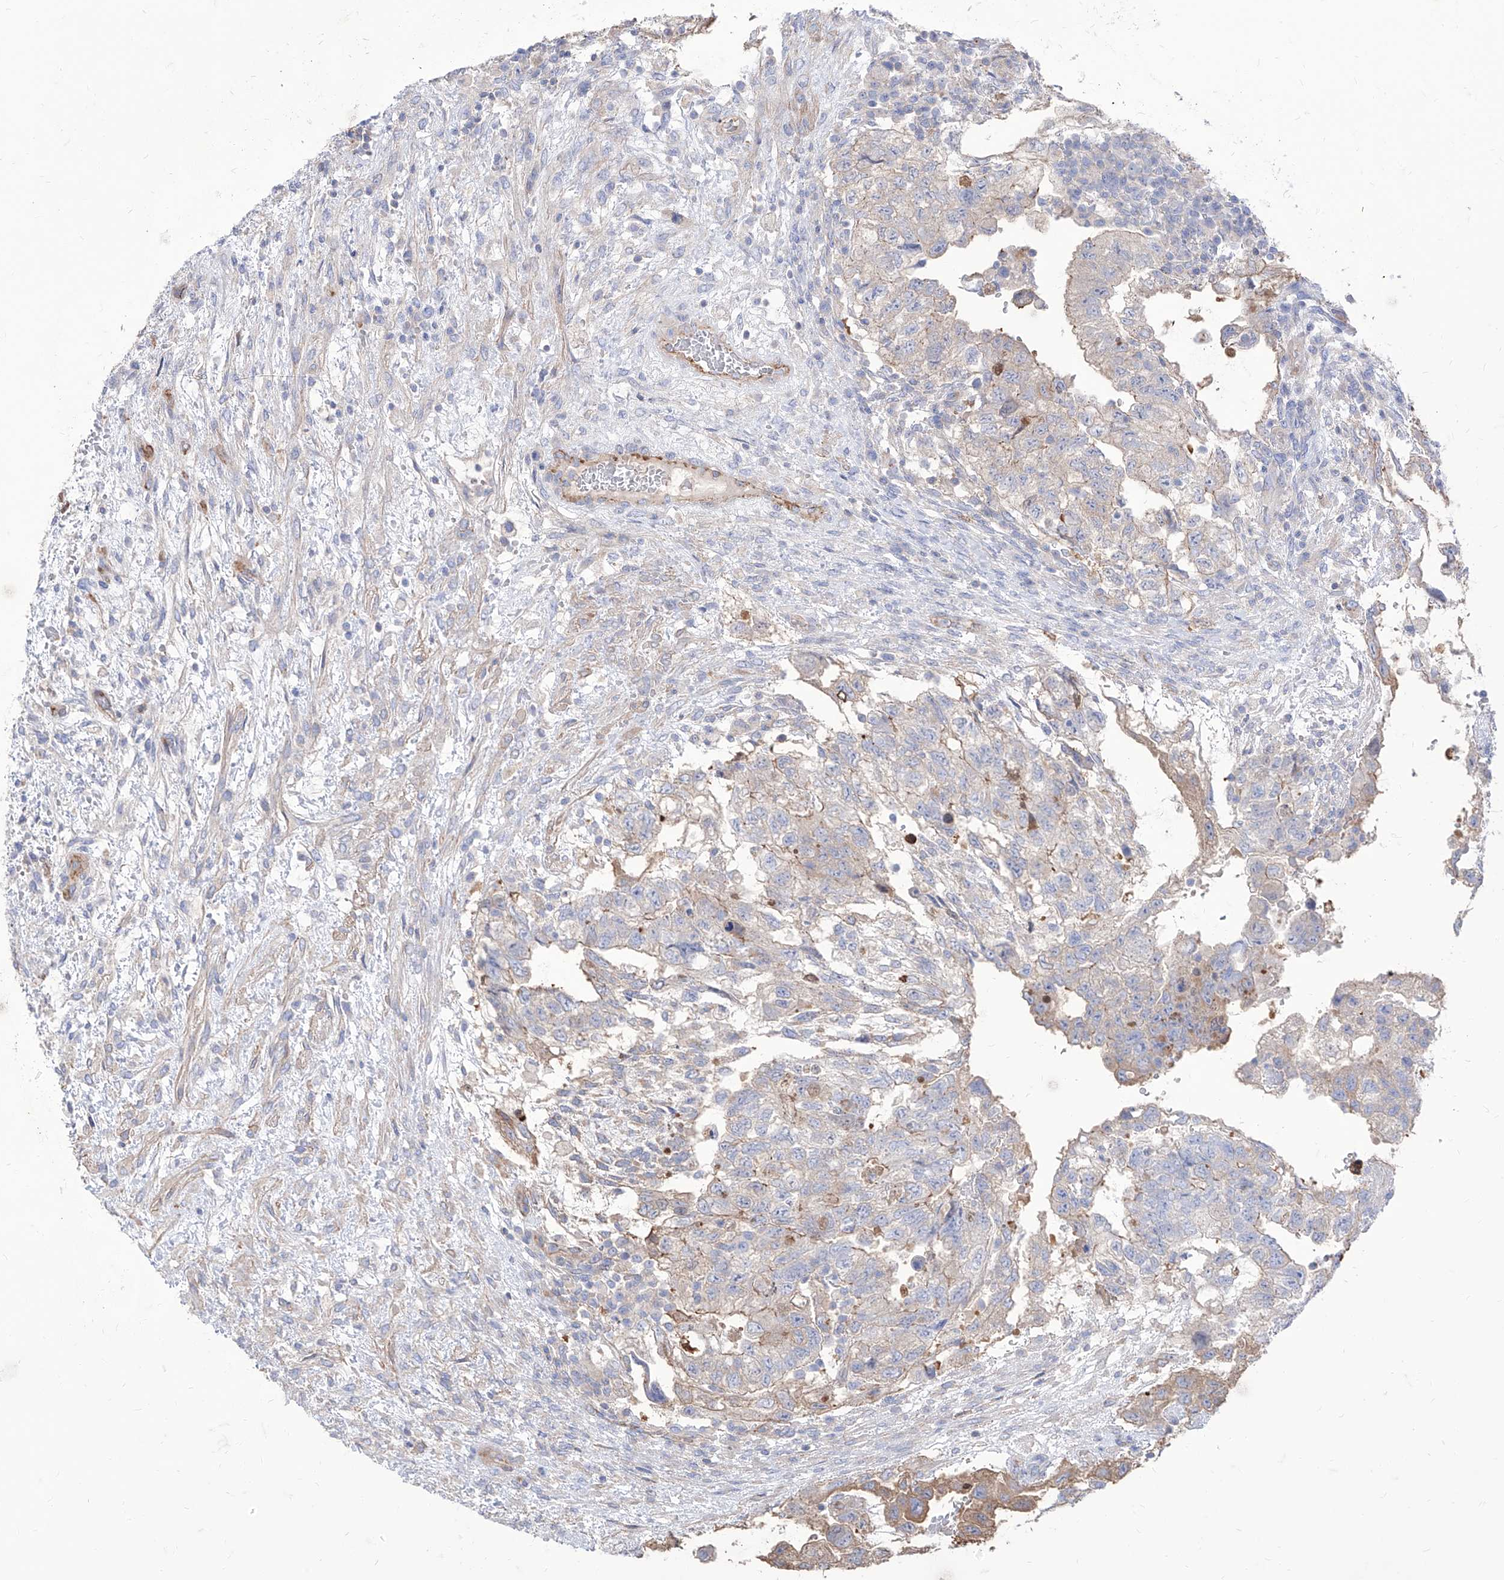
{"staining": {"intensity": "weak", "quantity": "<25%", "location": "cytoplasmic/membranous"}, "tissue": "testis cancer", "cell_type": "Tumor cells", "image_type": "cancer", "snomed": [{"axis": "morphology", "description": "Carcinoma, Embryonal, NOS"}, {"axis": "topography", "description": "Testis"}], "caption": "High magnification brightfield microscopy of testis cancer stained with DAB (brown) and counterstained with hematoxylin (blue): tumor cells show no significant staining.", "gene": "C1orf74", "patient": {"sex": "male", "age": 36}}